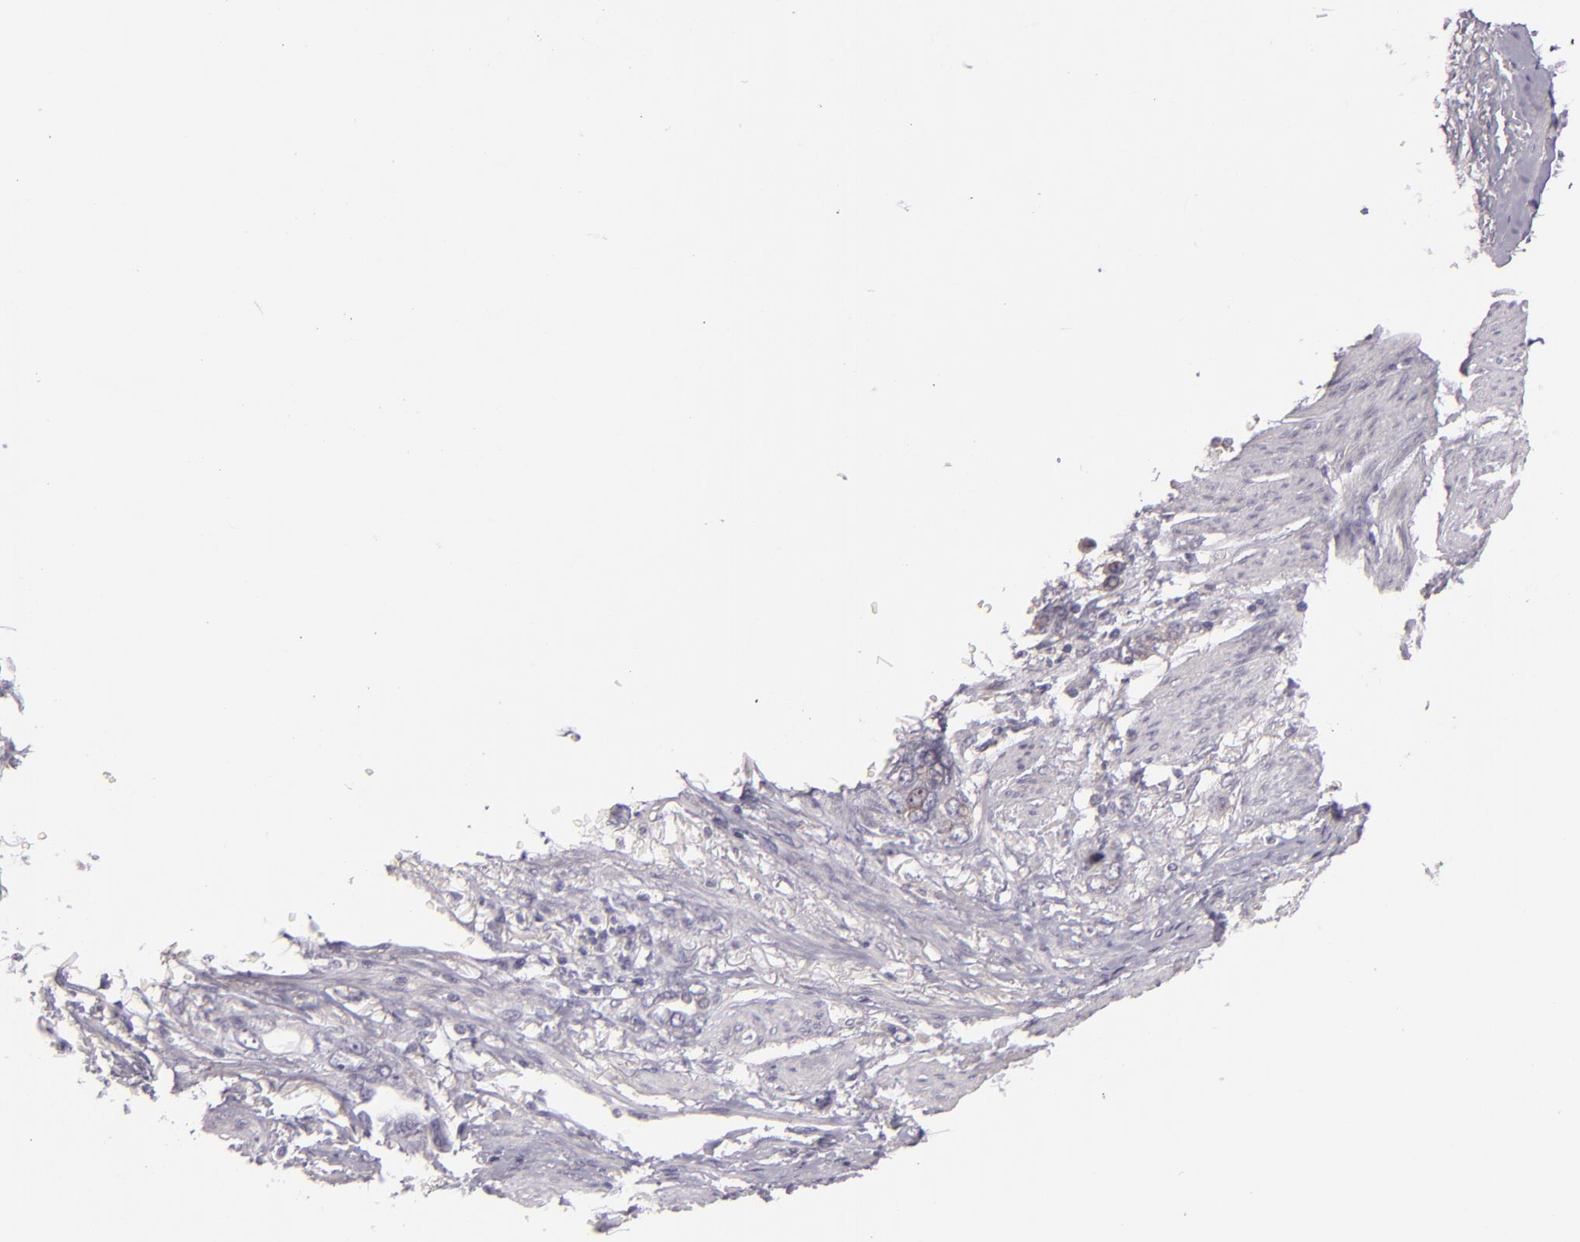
{"staining": {"intensity": "weak", "quantity": "25%-75%", "location": "cytoplasmic/membranous"}, "tissue": "stomach cancer", "cell_type": "Tumor cells", "image_type": "cancer", "snomed": [{"axis": "morphology", "description": "Adenocarcinoma, NOS"}, {"axis": "topography", "description": "Stomach"}], "caption": "This image exhibits immunohistochemistry staining of human stomach adenocarcinoma, with low weak cytoplasmic/membranous positivity in about 25%-75% of tumor cells.", "gene": "UPF3B", "patient": {"sex": "male", "age": 78}}